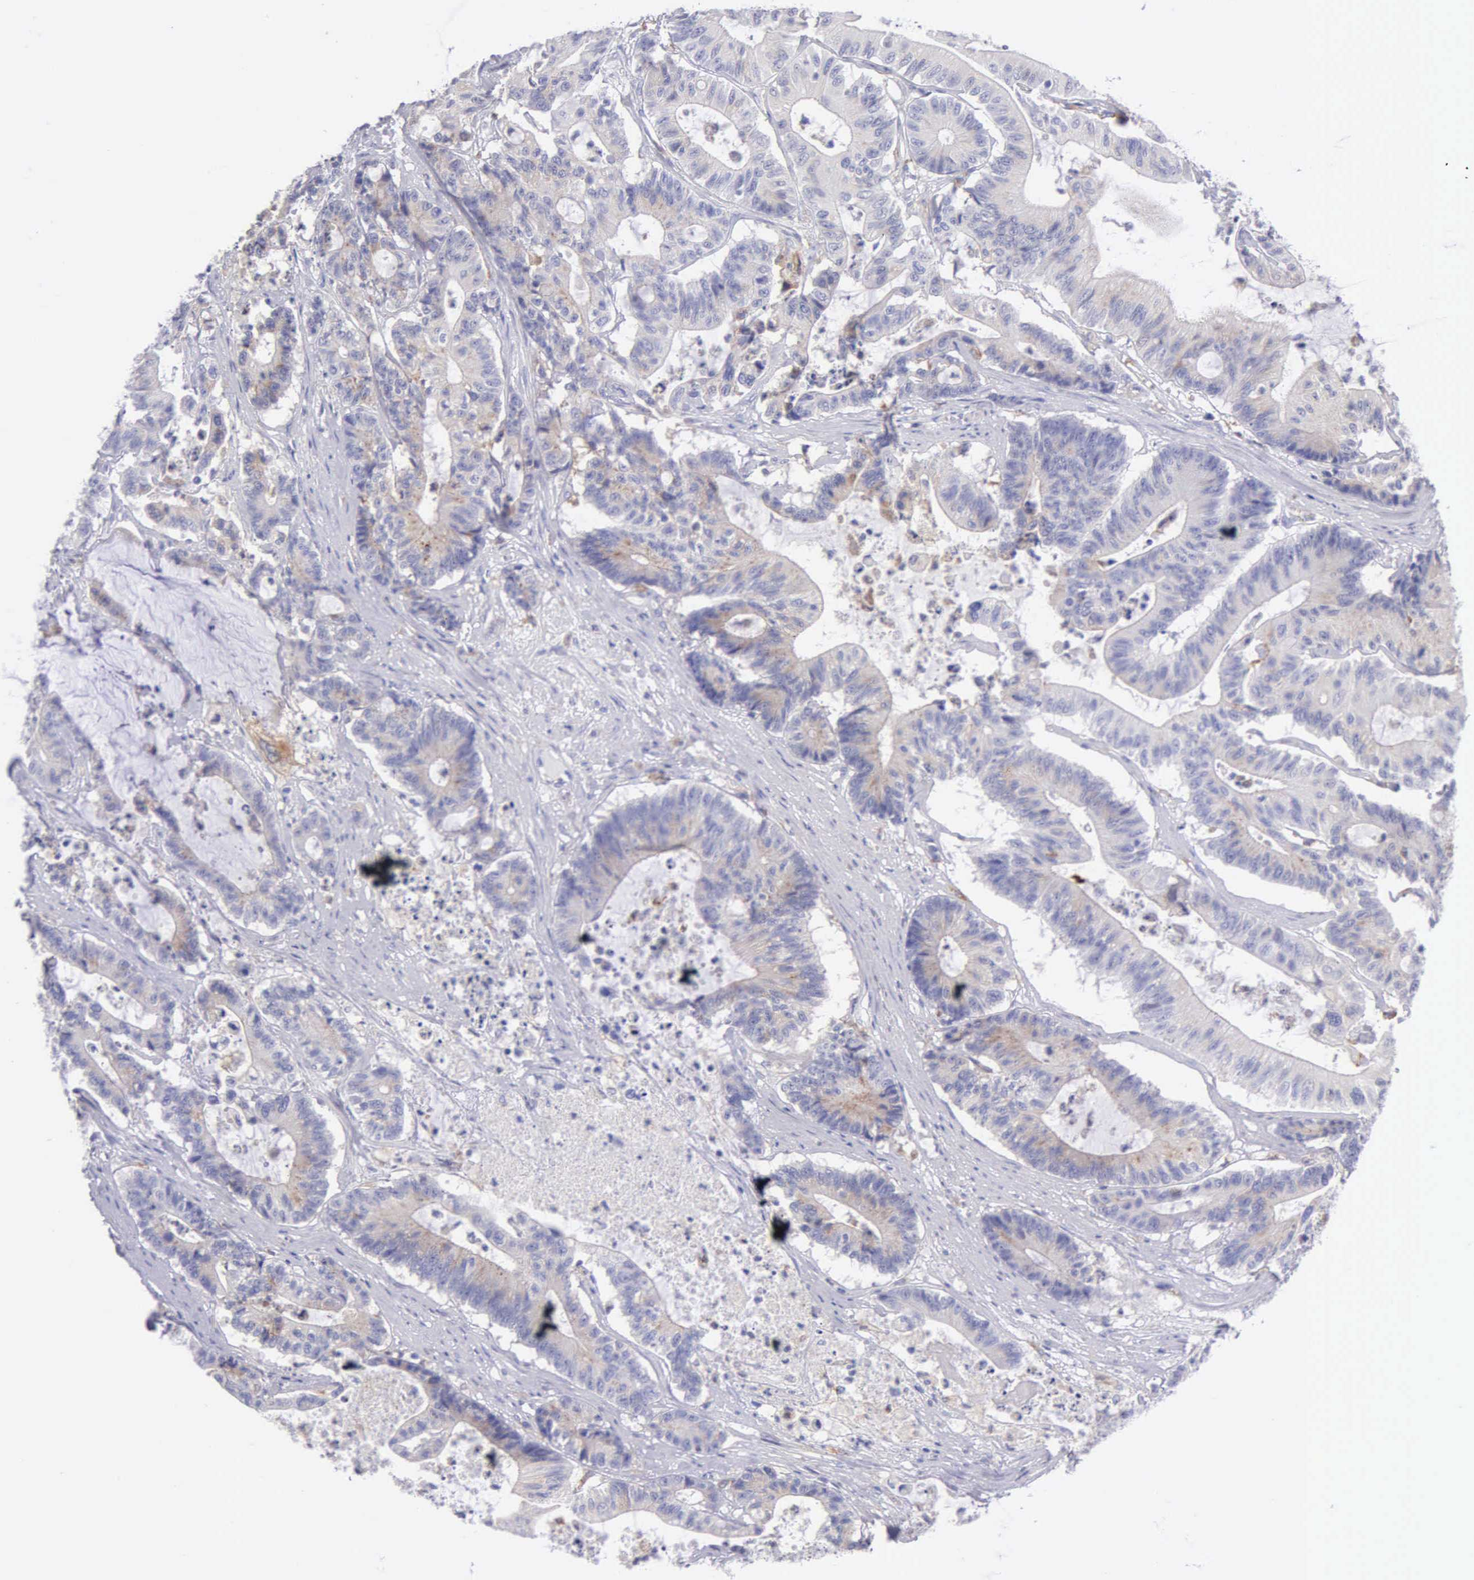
{"staining": {"intensity": "weak", "quantity": ">75%", "location": "cytoplasmic/membranous"}, "tissue": "colorectal cancer", "cell_type": "Tumor cells", "image_type": "cancer", "snomed": [{"axis": "morphology", "description": "Adenocarcinoma, NOS"}, {"axis": "topography", "description": "Colon"}], "caption": "This is an image of immunohistochemistry staining of colorectal cancer (adenocarcinoma), which shows weak positivity in the cytoplasmic/membranous of tumor cells.", "gene": "TYRP1", "patient": {"sex": "female", "age": 84}}